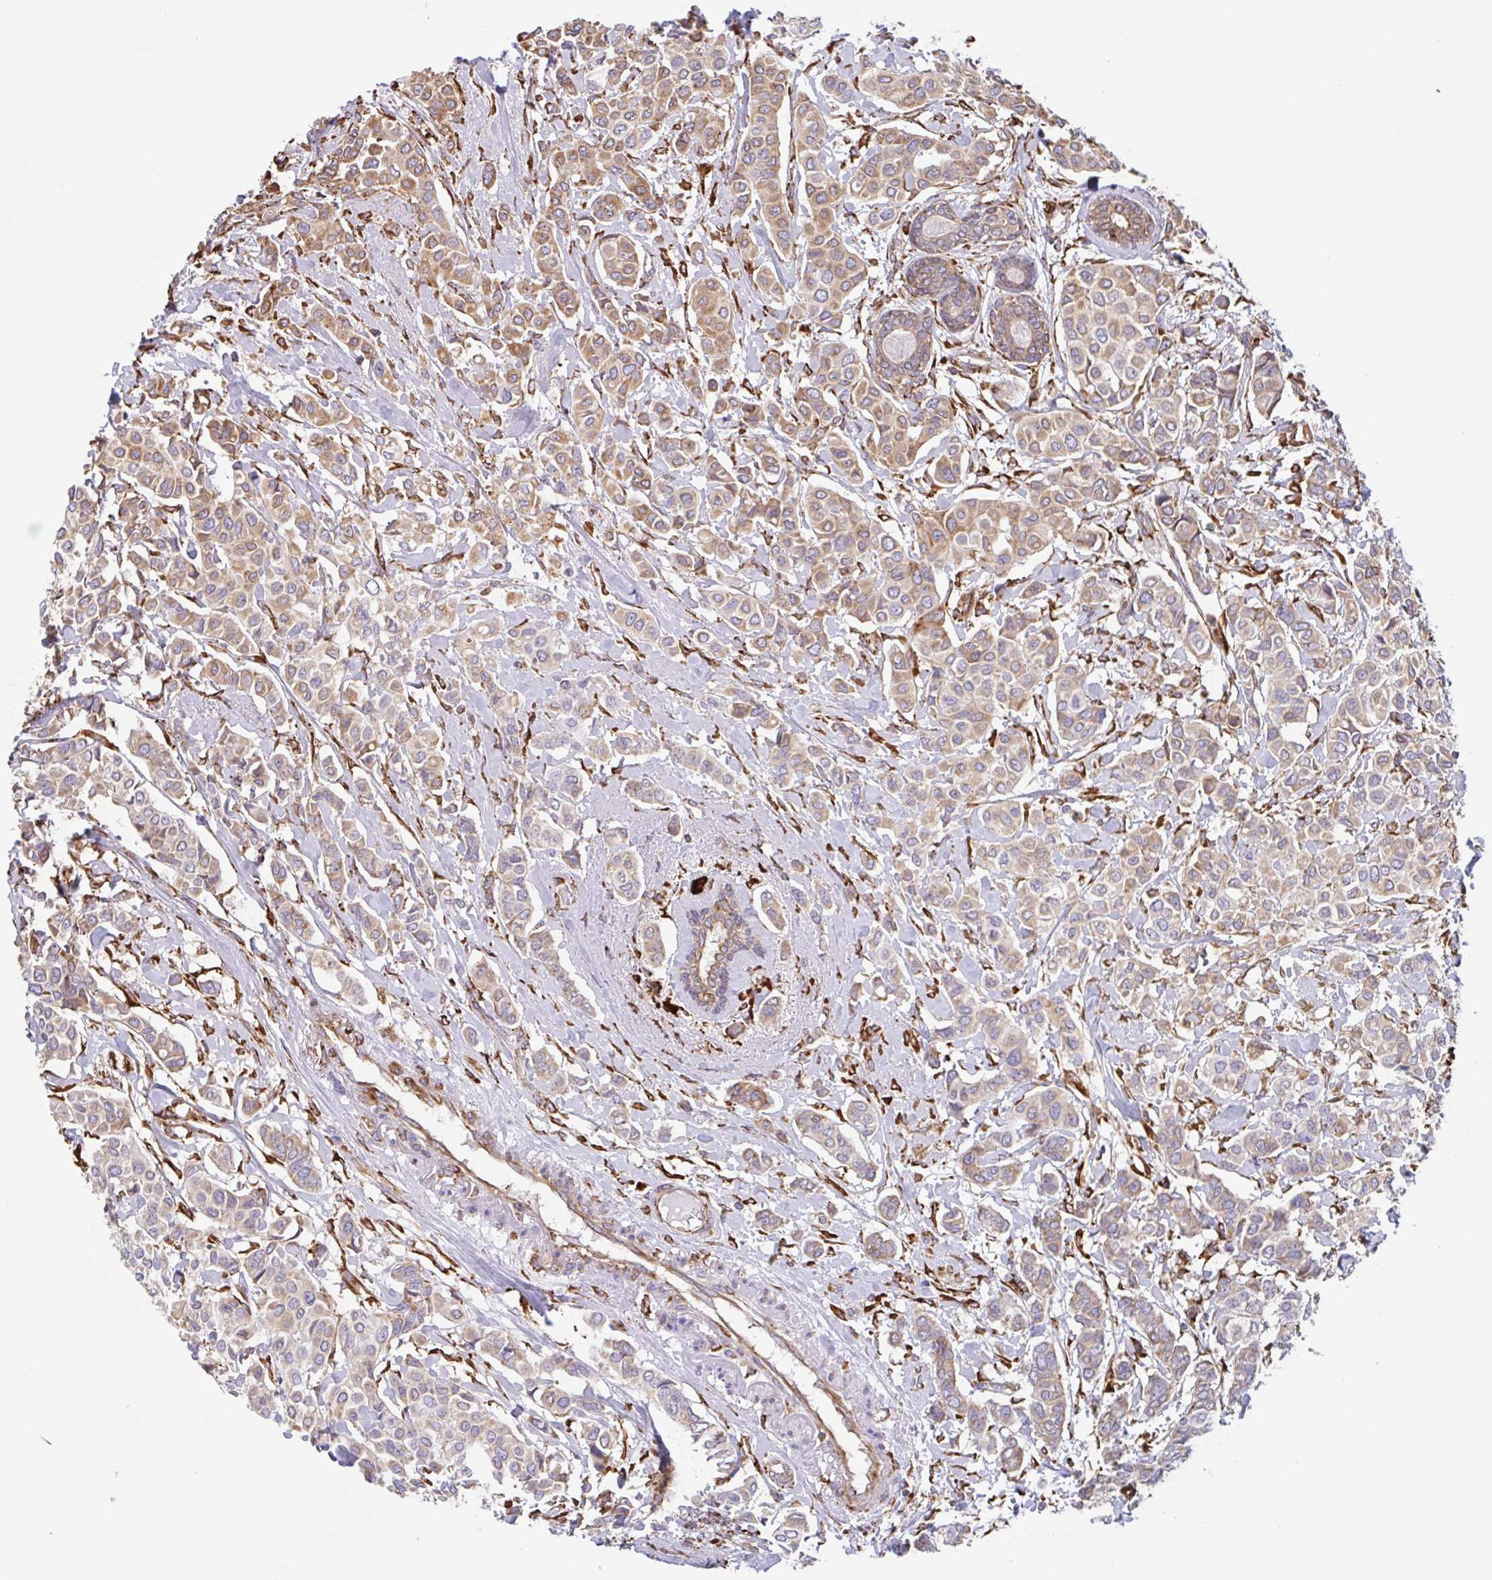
{"staining": {"intensity": "moderate", "quantity": "25%-75%", "location": "cytoplasmic/membranous"}, "tissue": "breast cancer", "cell_type": "Tumor cells", "image_type": "cancer", "snomed": [{"axis": "morphology", "description": "Lobular carcinoma"}, {"axis": "topography", "description": "Breast"}], "caption": "High-magnification brightfield microscopy of lobular carcinoma (breast) stained with DAB (3,3'-diaminobenzidine) (brown) and counterstained with hematoxylin (blue). tumor cells exhibit moderate cytoplasmic/membranous staining is appreciated in approximately25%-75% of cells.", "gene": "DOK4", "patient": {"sex": "female", "age": 51}}